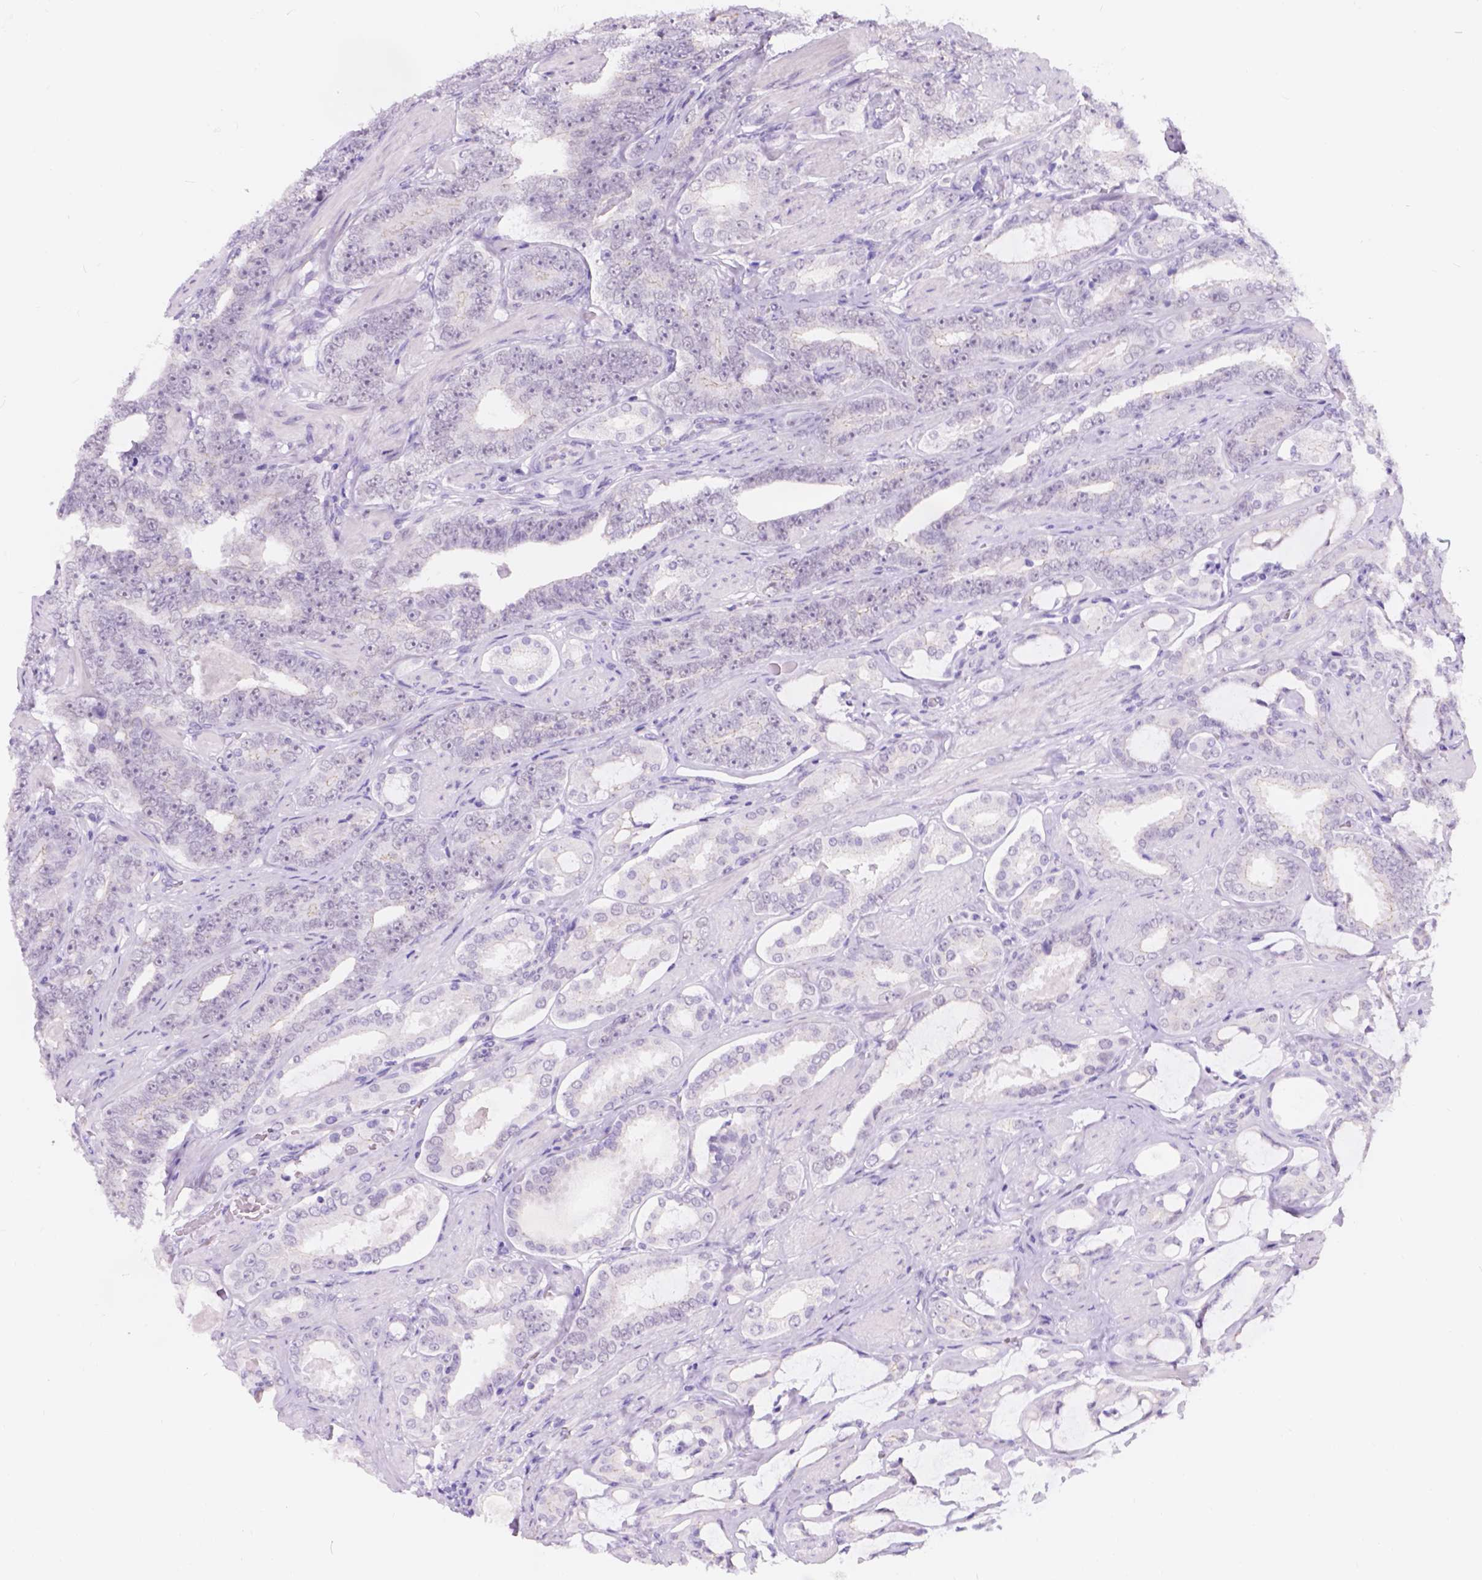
{"staining": {"intensity": "negative", "quantity": "none", "location": "none"}, "tissue": "prostate cancer", "cell_type": "Tumor cells", "image_type": "cancer", "snomed": [{"axis": "morphology", "description": "Adenocarcinoma, High grade"}, {"axis": "topography", "description": "Prostate"}], "caption": "DAB (3,3'-diaminobenzidine) immunohistochemical staining of human prostate cancer (high-grade adenocarcinoma) reveals no significant positivity in tumor cells. (DAB IHC with hematoxylin counter stain).", "gene": "DCC", "patient": {"sex": "male", "age": 63}}